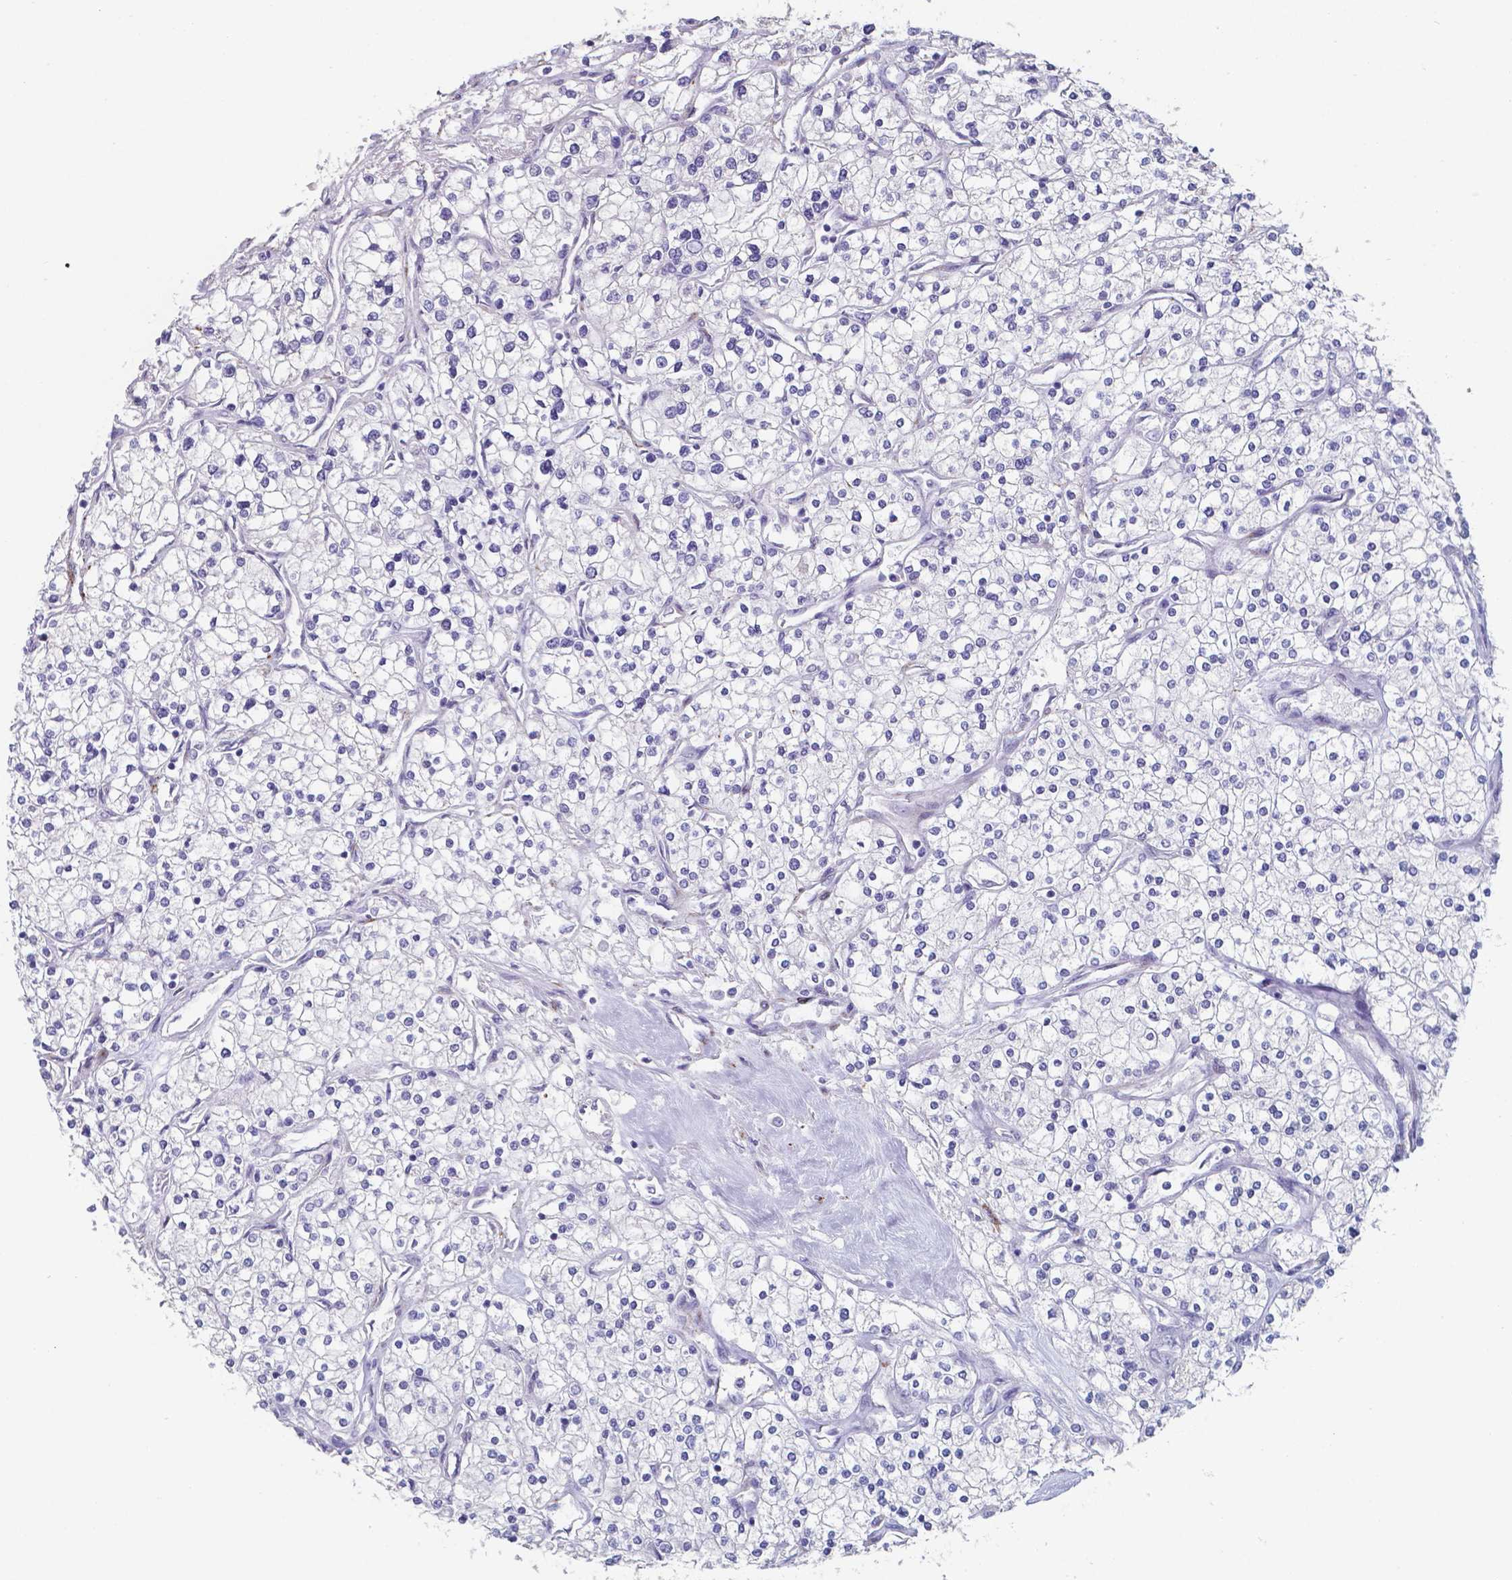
{"staining": {"intensity": "negative", "quantity": "none", "location": "none"}, "tissue": "renal cancer", "cell_type": "Tumor cells", "image_type": "cancer", "snomed": [{"axis": "morphology", "description": "Adenocarcinoma, NOS"}, {"axis": "topography", "description": "Kidney"}], "caption": "Tumor cells show no significant positivity in renal cancer (adenocarcinoma).", "gene": "PLA2R1", "patient": {"sex": "male", "age": 80}}